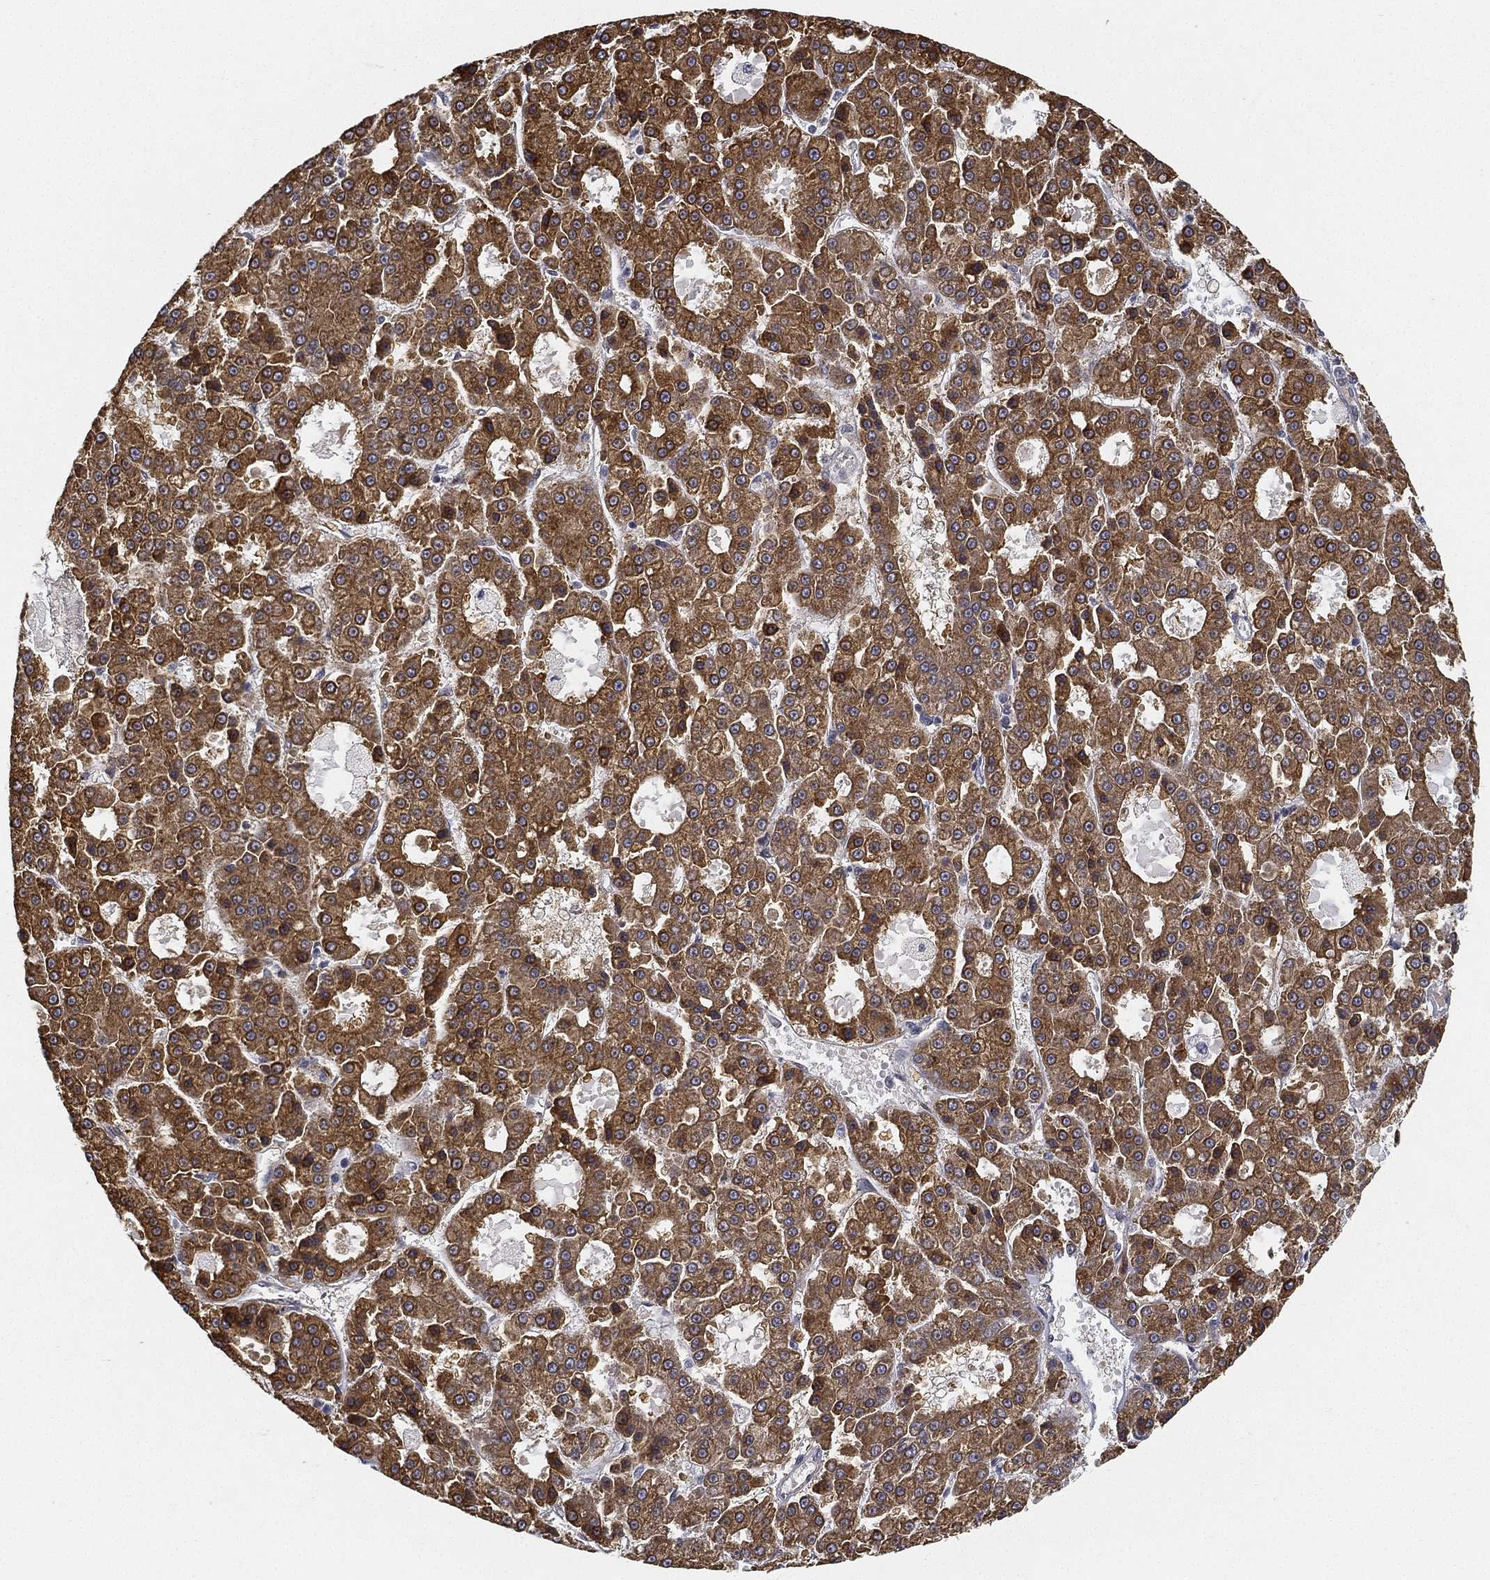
{"staining": {"intensity": "strong", "quantity": ">75%", "location": "cytoplasmic/membranous"}, "tissue": "liver cancer", "cell_type": "Tumor cells", "image_type": "cancer", "snomed": [{"axis": "morphology", "description": "Carcinoma, Hepatocellular, NOS"}, {"axis": "topography", "description": "Liver"}], "caption": "A brown stain labels strong cytoplasmic/membranous expression of a protein in human liver hepatocellular carcinoma tumor cells.", "gene": "PPP1R16B", "patient": {"sex": "male", "age": 70}}